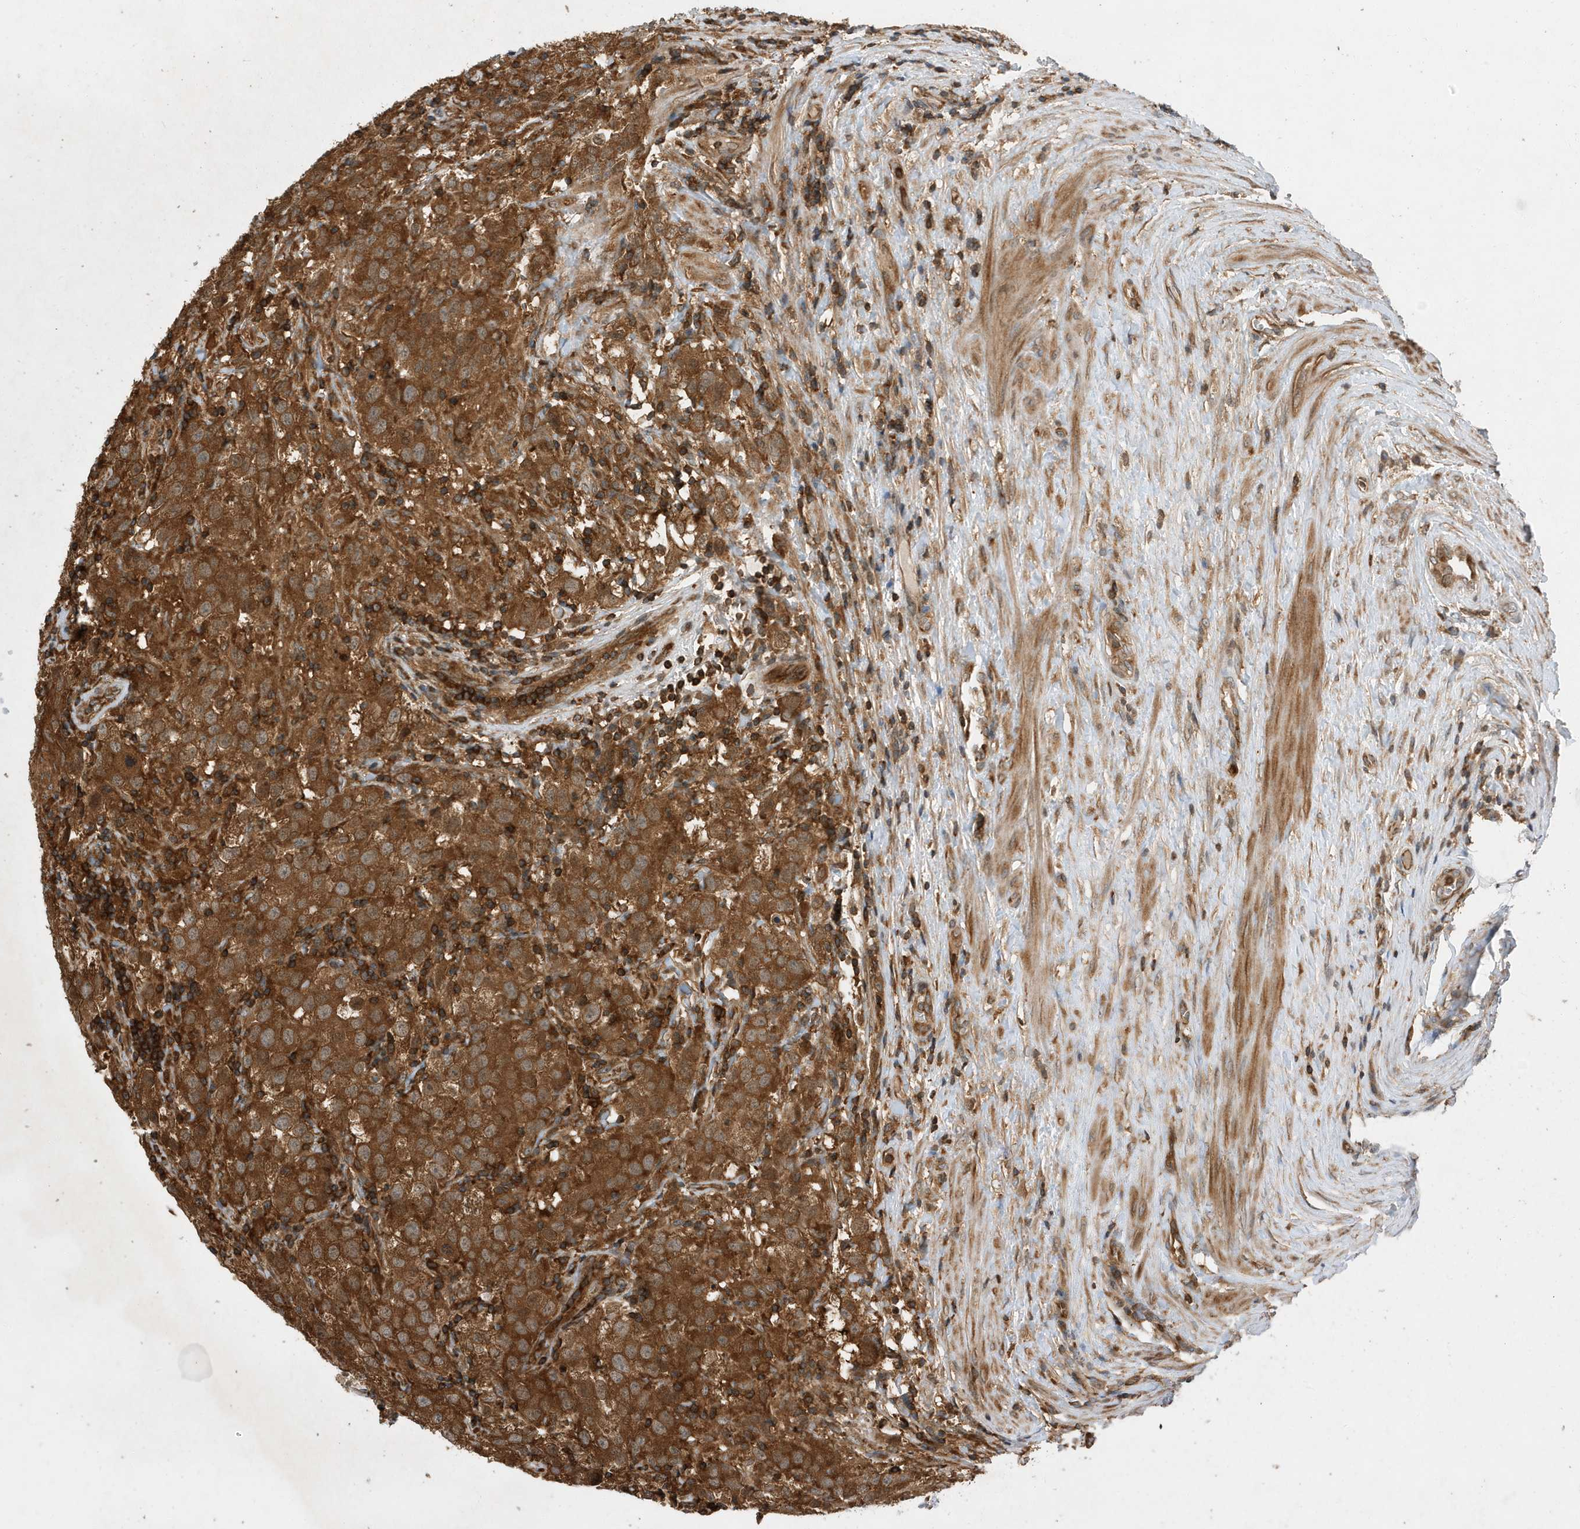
{"staining": {"intensity": "moderate", "quantity": ">75%", "location": "cytoplasmic/membranous"}, "tissue": "testis cancer", "cell_type": "Tumor cells", "image_type": "cancer", "snomed": [{"axis": "morphology", "description": "Seminoma, NOS"}, {"axis": "morphology", "description": "Carcinoma, Embryonal, NOS"}, {"axis": "topography", "description": "Testis"}], "caption": "Protein staining of testis seminoma tissue demonstrates moderate cytoplasmic/membranous expression in approximately >75% of tumor cells.", "gene": "LAPTM4A", "patient": {"sex": "male", "age": 43}}